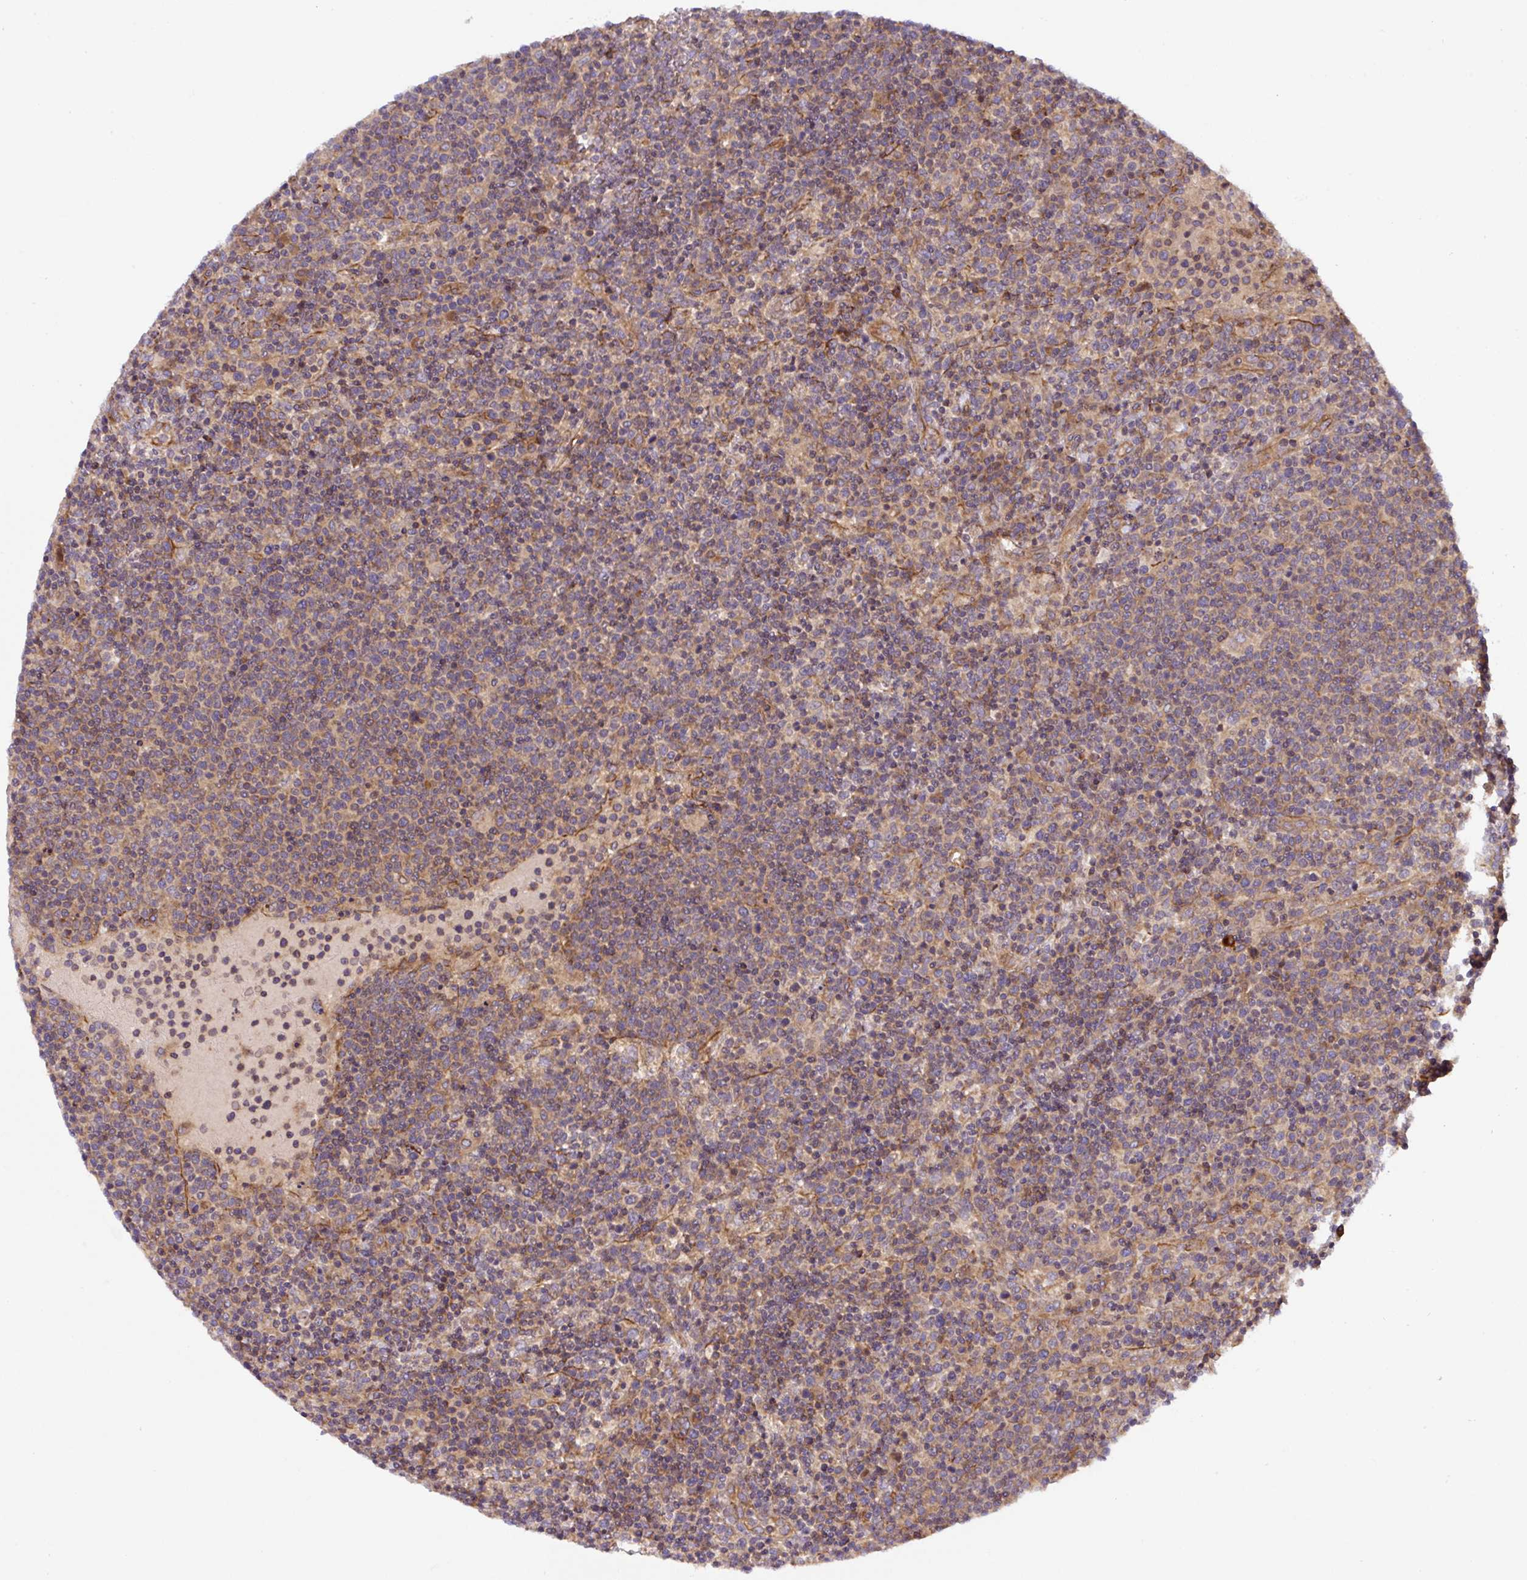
{"staining": {"intensity": "weak", "quantity": "25%-75%", "location": "cytoplasmic/membranous"}, "tissue": "lymphoma", "cell_type": "Tumor cells", "image_type": "cancer", "snomed": [{"axis": "morphology", "description": "Malignant lymphoma, non-Hodgkin's type, High grade"}, {"axis": "topography", "description": "Lymph node"}], "caption": "Immunohistochemical staining of high-grade malignant lymphoma, non-Hodgkin's type exhibits low levels of weak cytoplasmic/membranous protein expression in about 25%-75% of tumor cells.", "gene": "APOBEC3D", "patient": {"sex": "male", "age": 61}}